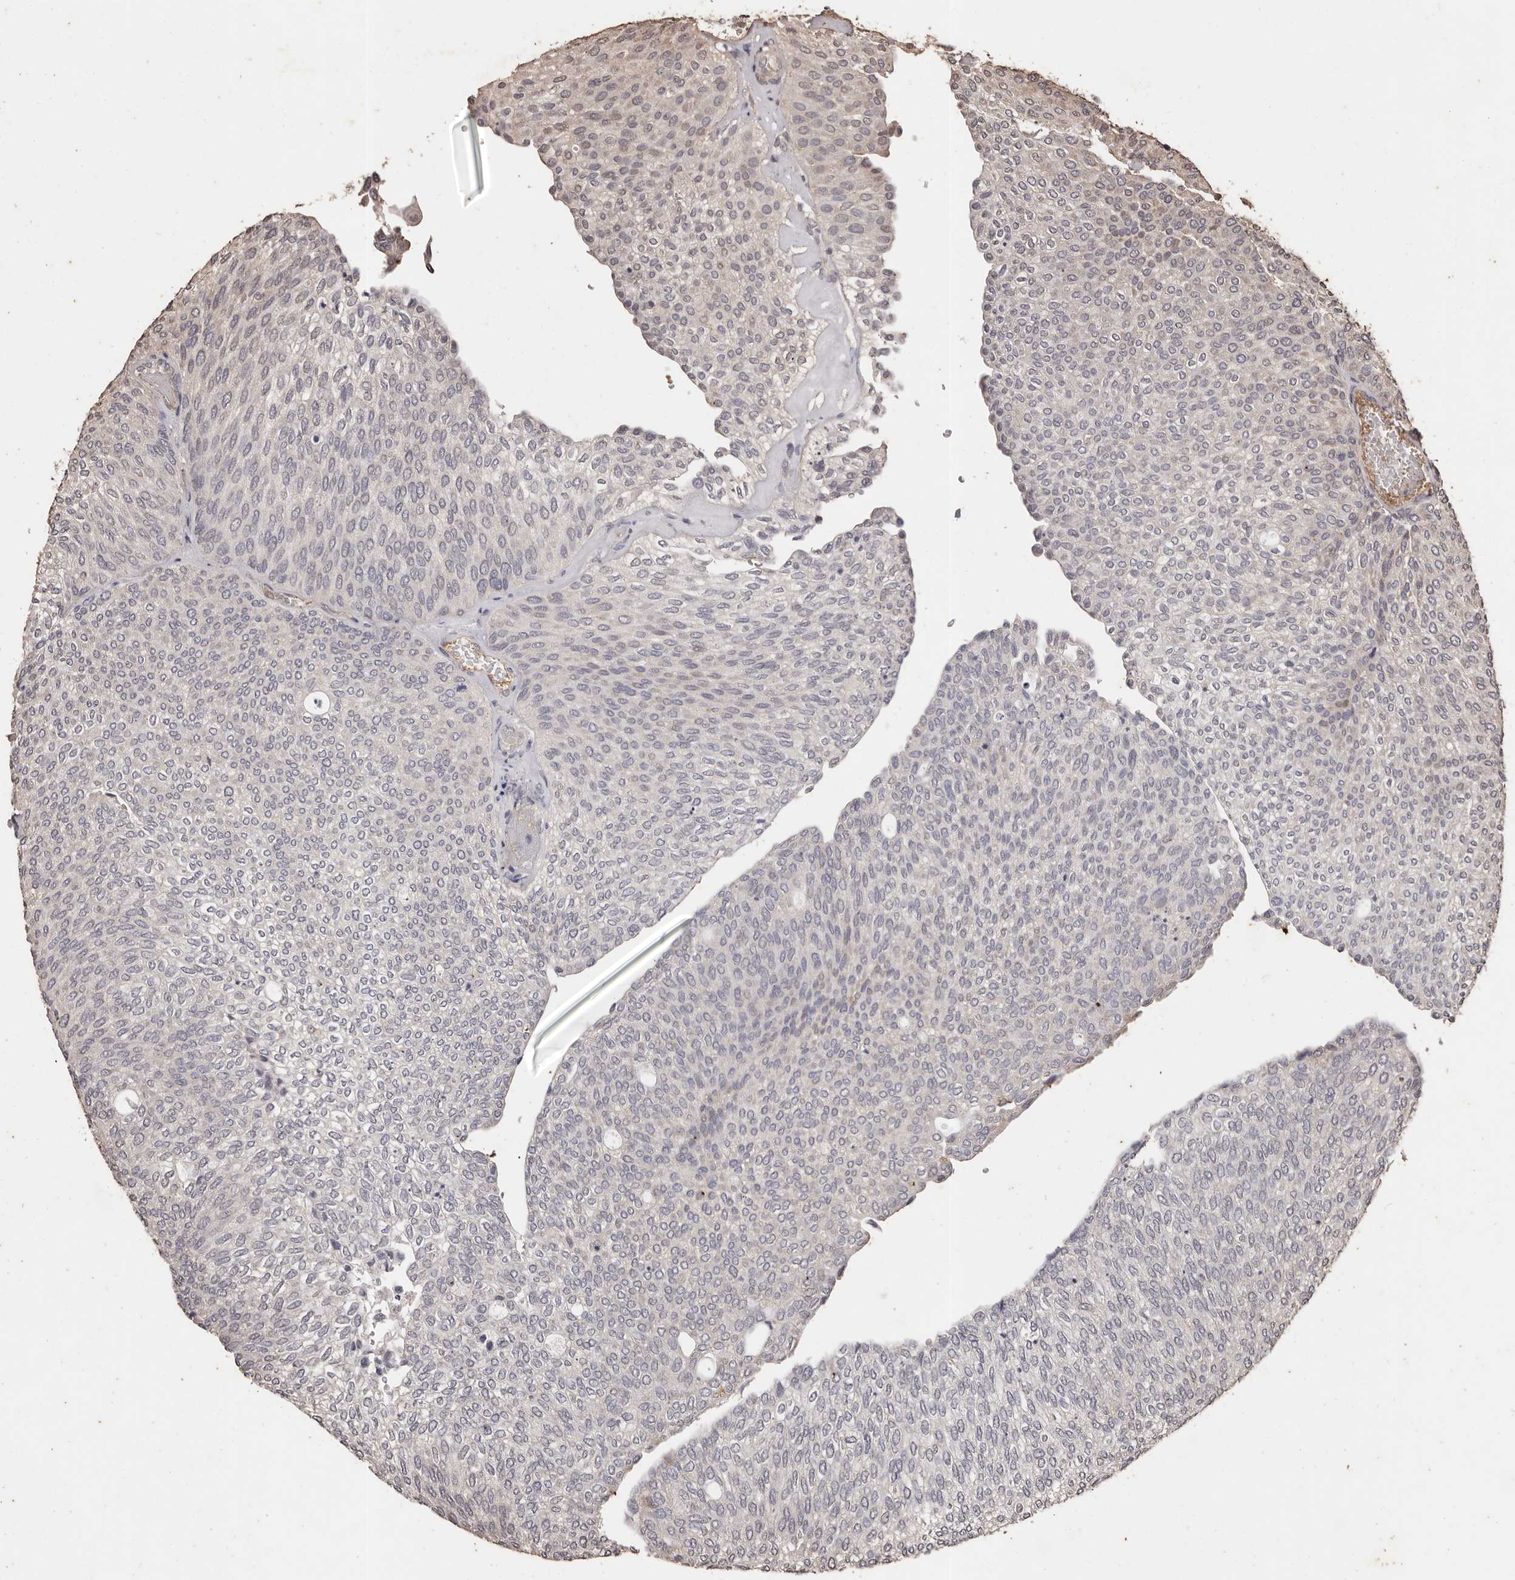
{"staining": {"intensity": "weak", "quantity": "<25%", "location": "cytoplasmic/membranous,nuclear"}, "tissue": "urothelial cancer", "cell_type": "Tumor cells", "image_type": "cancer", "snomed": [{"axis": "morphology", "description": "Urothelial carcinoma, Low grade"}, {"axis": "topography", "description": "Urinary bladder"}], "caption": "Tumor cells are negative for protein expression in human low-grade urothelial carcinoma.", "gene": "NAV1", "patient": {"sex": "female", "age": 79}}